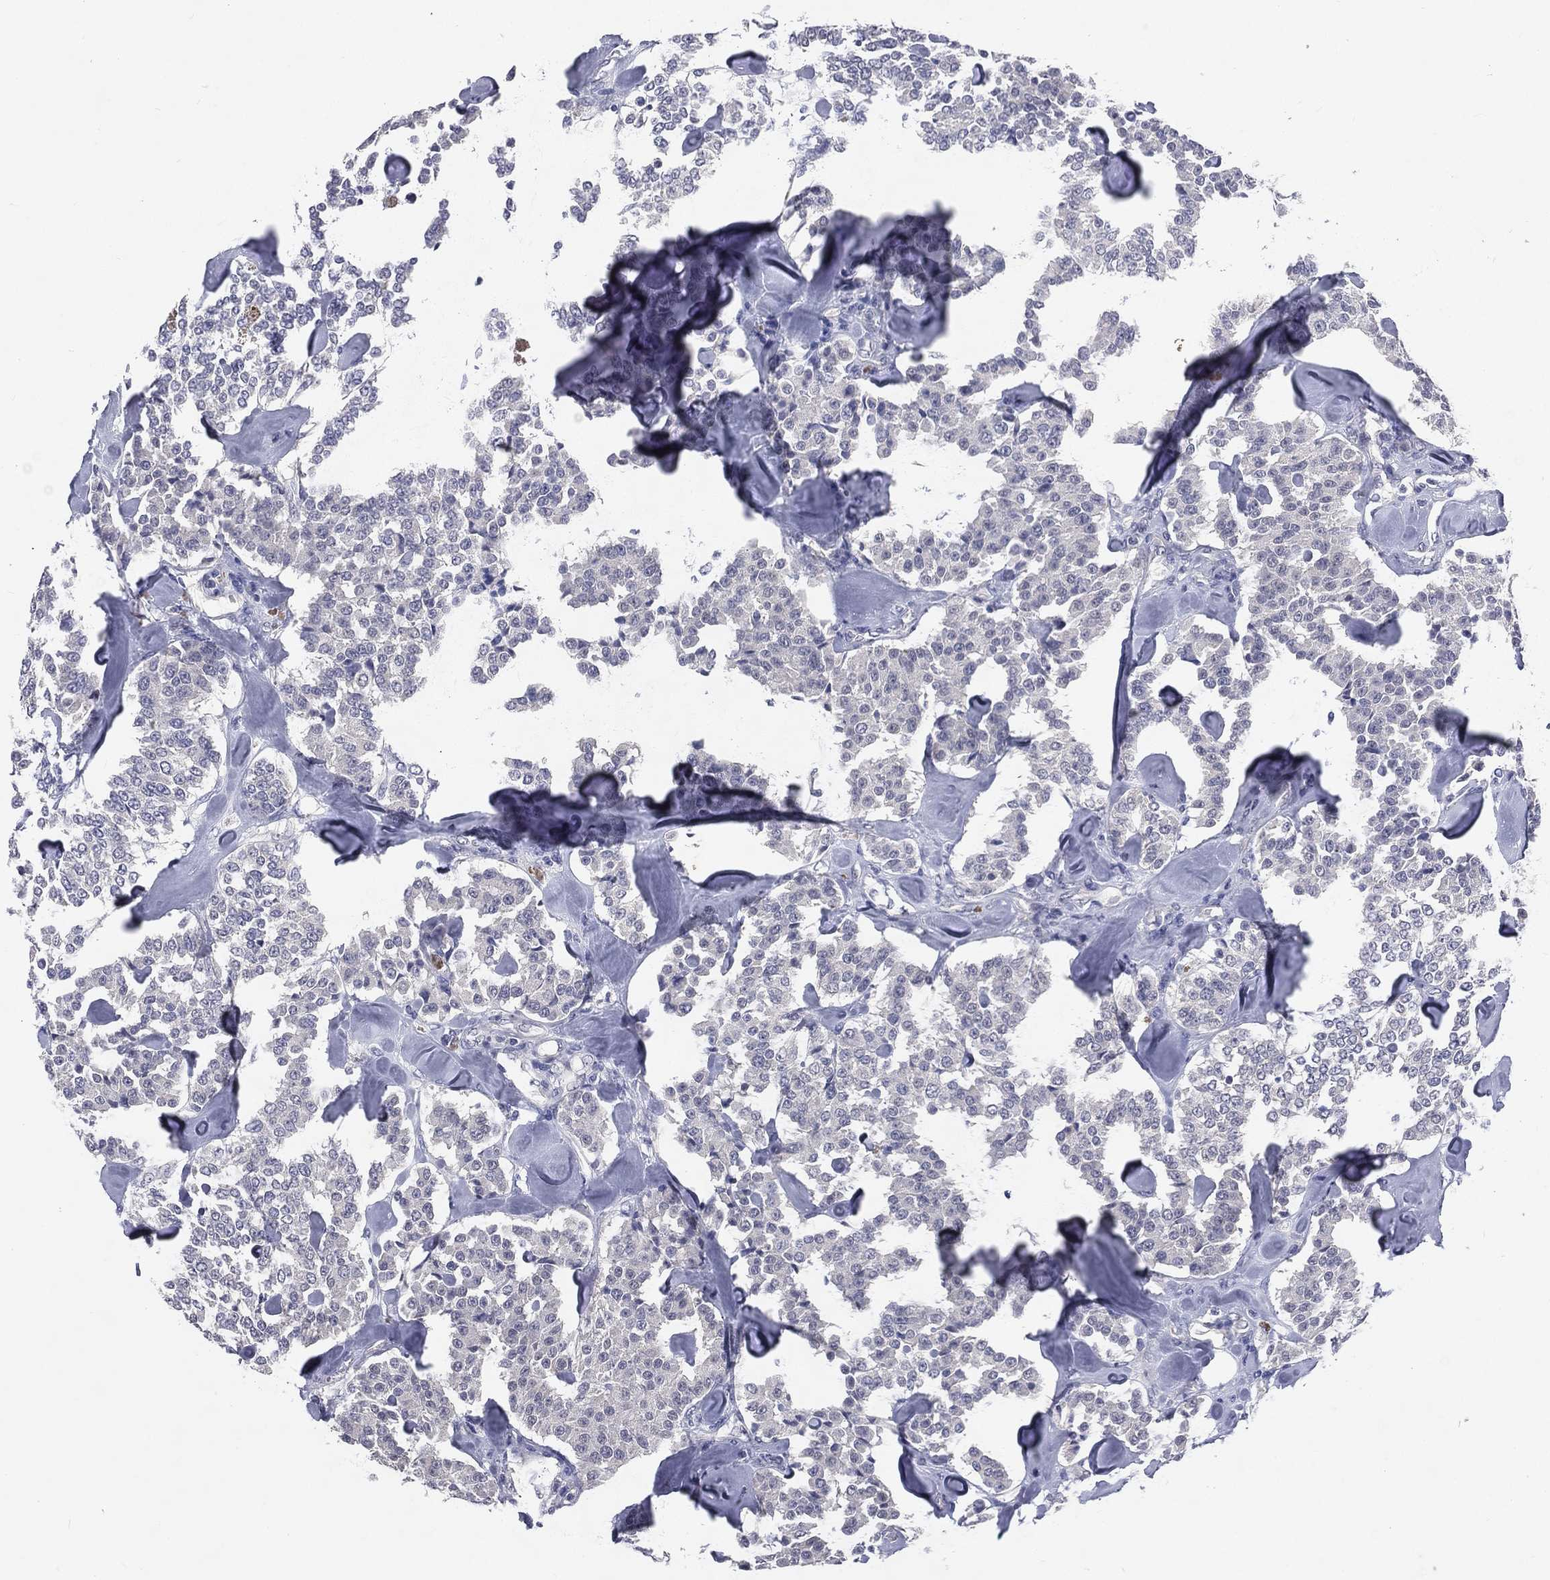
{"staining": {"intensity": "negative", "quantity": "none", "location": "none"}, "tissue": "carcinoid", "cell_type": "Tumor cells", "image_type": "cancer", "snomed": [{"axis": "morphology", "description": "Carcinoid, malignant, NOS"}, {"axis": "topography", "description": "Pancreas"}], "caption": "Tumor cells are negative for brown protein staining in carcinoid (malignant). Nuclei are stained in blue.", "gene": "IFT27", "patient": {"sex": "male", "age": 41}}